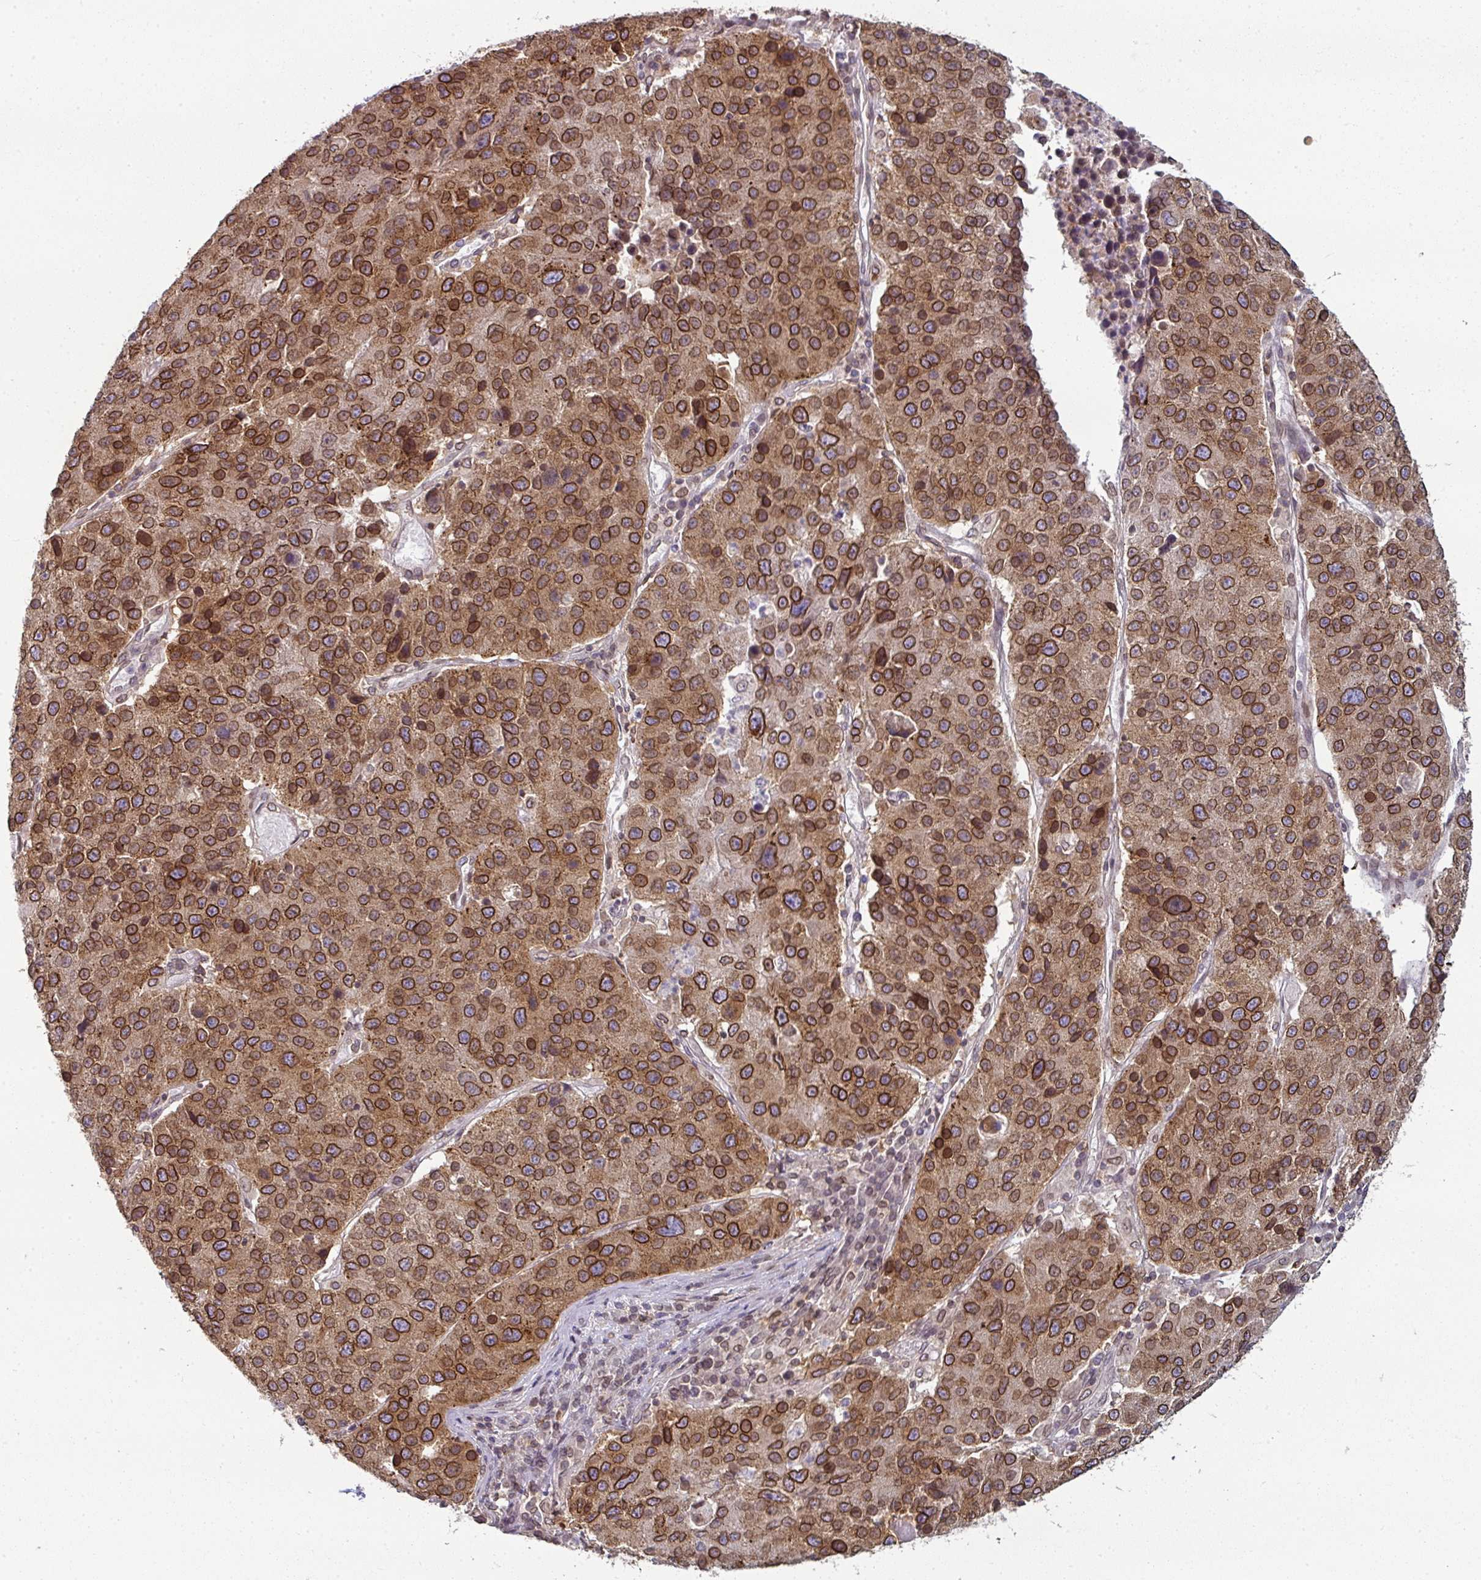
{"staining": {"intensity": "strong", "quantity": ">75%", "location": "cytoplasmic/membranous,nuclear"}, "tissue": "stomach cancer", "cell_type": "Tumor cells", "image_type": "cancer", "snomed": [{"axis": "morphology", "description": "Adenocarcinoma, NOS"}, {"axis": "topography", "description": "Stomach"}], "caption": "Stomach cancer stained with DAB IHC displays high levels of strong cytoplasmic/membranous and nuclear positivity in about >75% of tumor cells.", "gene": "RANGAP1", "patient": {"sex": "male", "age": 71}}